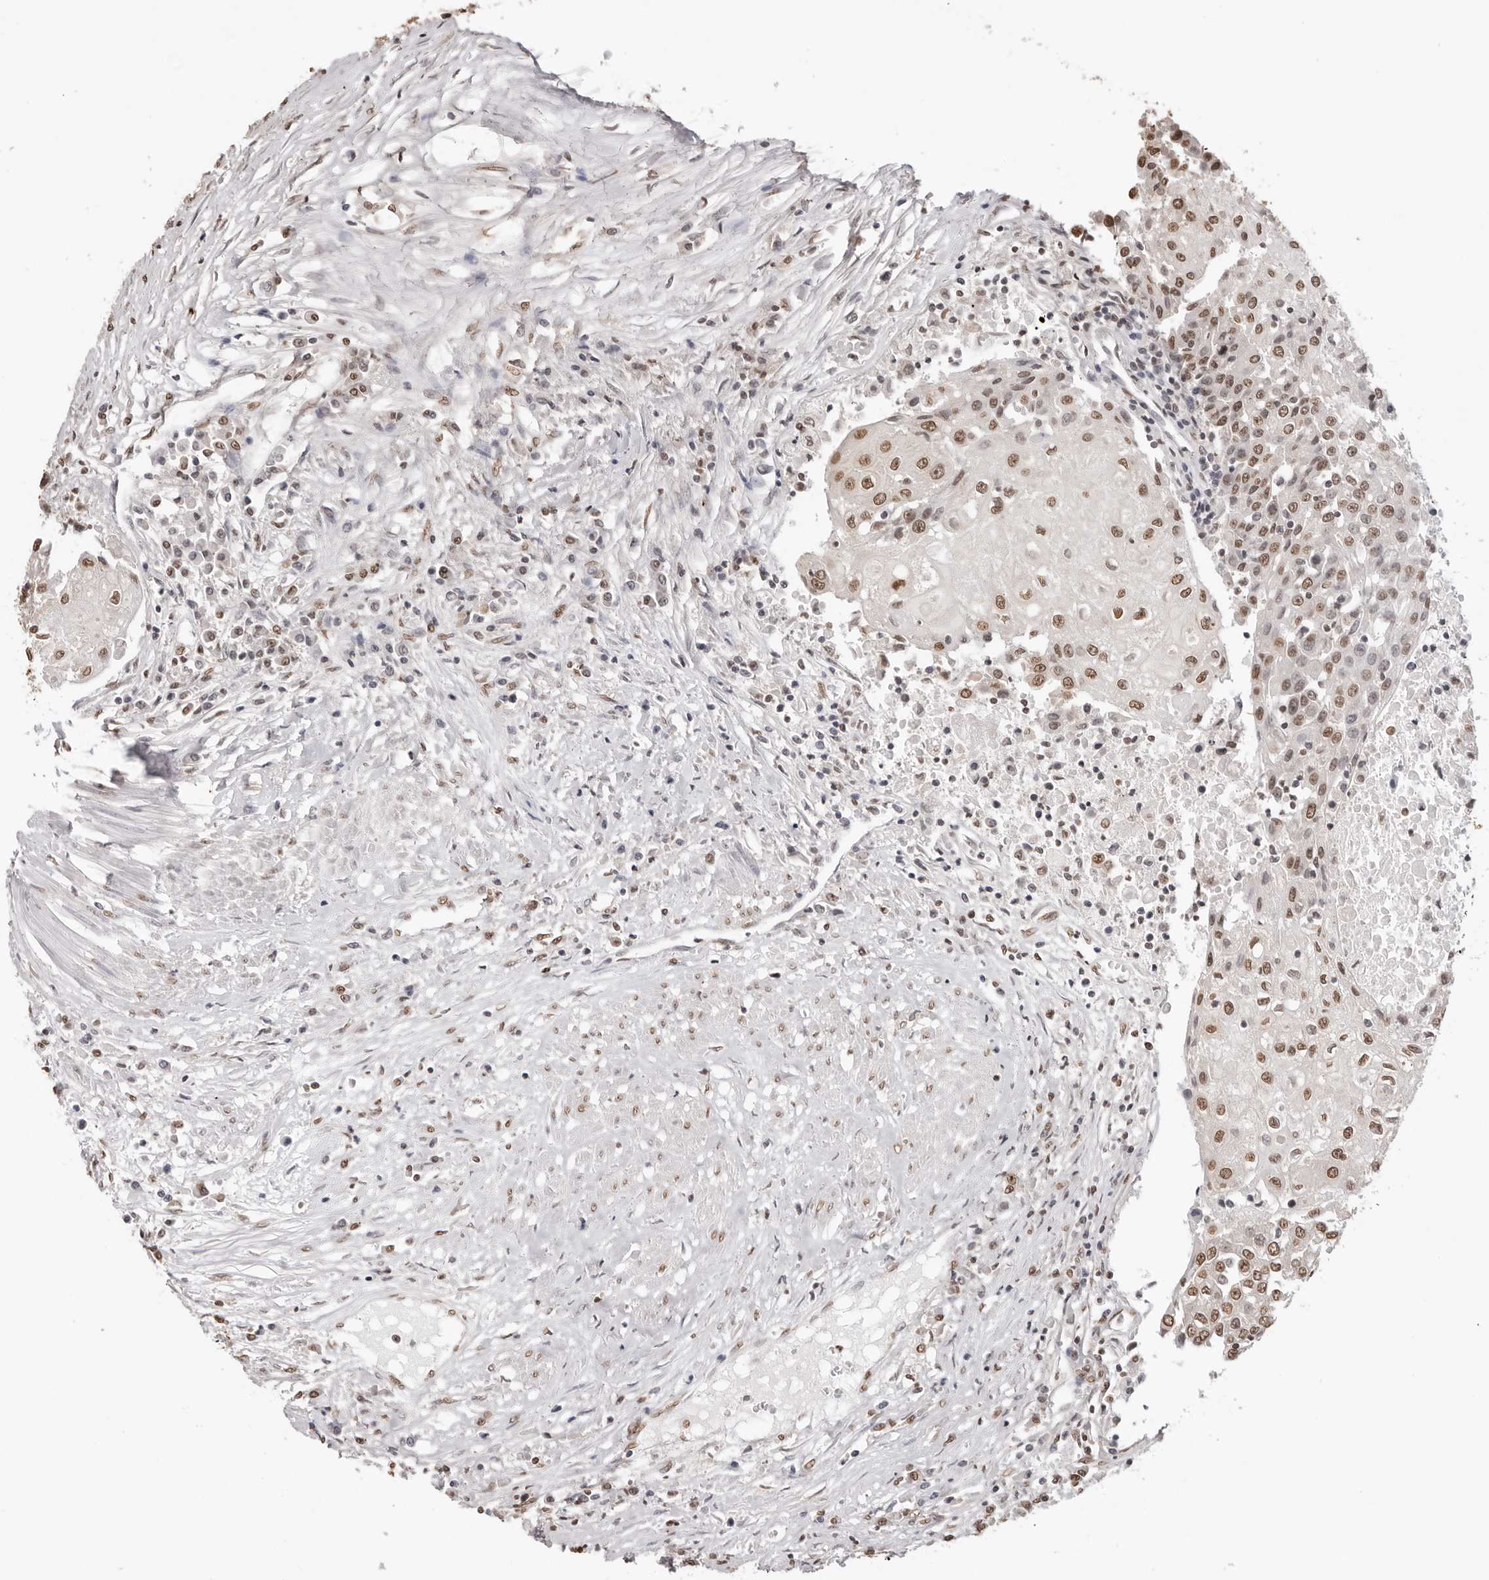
{"staining": {"intensity": "moderate", "quantity": ">75%", "location": "nuclear"}, "tissue": "urothelial cancer", "cell_type": "Tumor cells", "image_type": "cancer", "snomed": [{"axis": "morphology", "description": "Urothelial carcinoma, High grade"}, {"axis": "topography", "description": "Urinary bladder"}], "caption": "Human urothelial cancer stained for a protein (brown) reveals moderate nuclear positive staining in about >75% of tumor cells.", "gene": "OLIG3", "patient": {"sex": "female", "age": 85}}